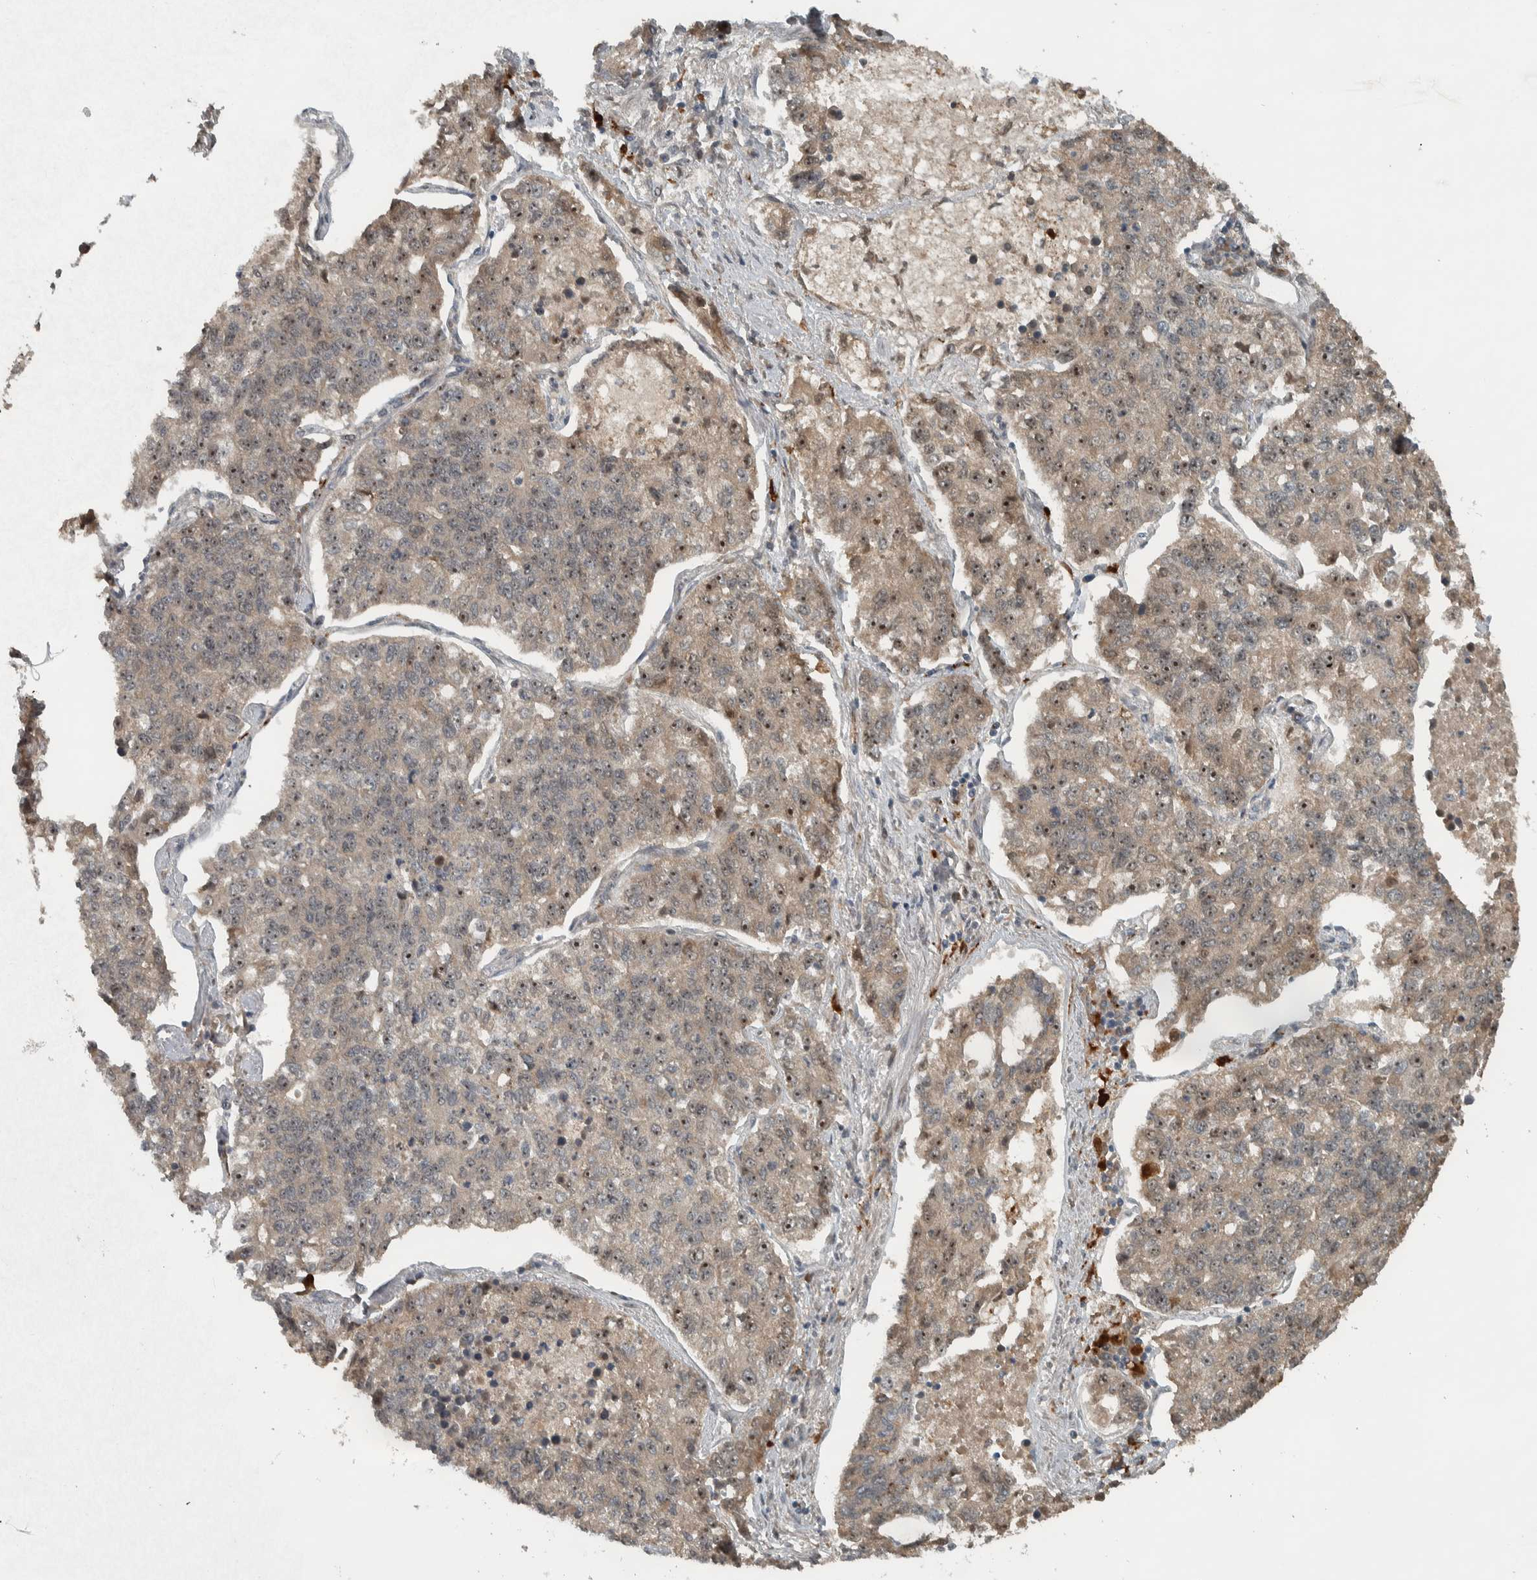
{"staining": {"intensity": "moderate", "quantity": "25%-75%", "location": "nuclear"}, "tissue": "lung cancer", "cell_type": "Tumor cells", "image_type": "cancer", "snomed": [{"axis": "morphology", "description": "Adenocarcinoma, NOS"}, {"axis": "topography", "description": "Lung"}], "caption": "This micrograph reveals adenocarcinoma (lung) stained with immunohistochemistry (IHC) to label a protein in brown. The nuclear of tumor cells show moderate positivity for the protein. Nuclei are counter-stained blue.", "gene": "XPO5", "patient": {"sex": "male", "age": 49}}